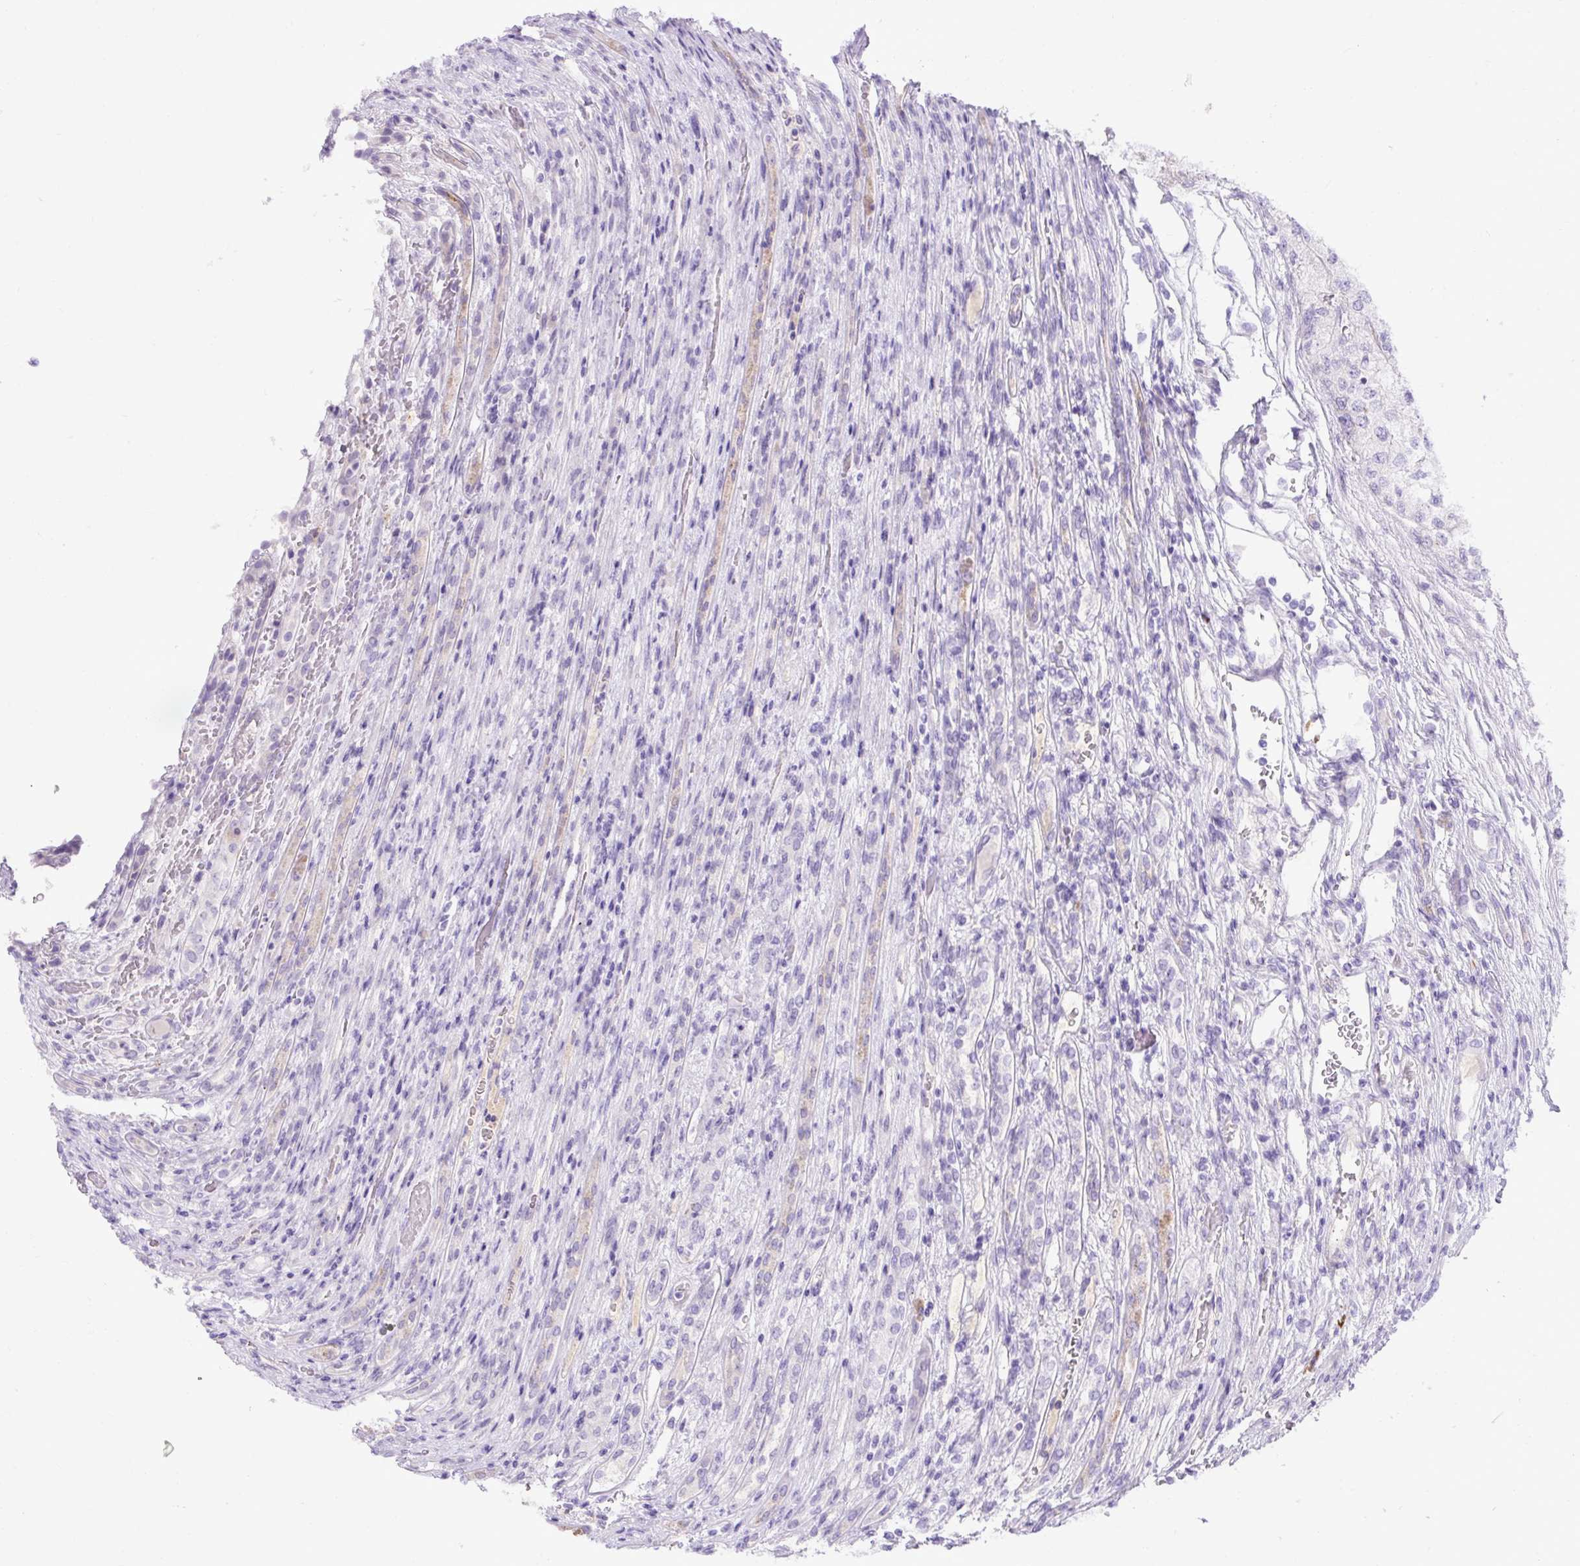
{"staining": {"intensity": "negative", "quantity": "none", "location": "none"}, "tissue": "renal cancer", "cell_type": "Tumor cells", "image_type": "cancer", "snomed": [{"axis": "morphology", "description": "Adenocarcinoma, NOS"}, {"axis": "topography", "description": "Kidney"}], "caption": "High power microscopy micrograph of an IHC micrograph of renal cancer, revealing no significant expression in tumor cells. (Stains: DAB (3,3'-diaminobenzidine) immunohistochemistry with hematoxylin counter stain, Microscopy: brightfield microscopy at high magnification).", "gene": "SPTBN5", "patient": {"sex": "female", "age": 54}}